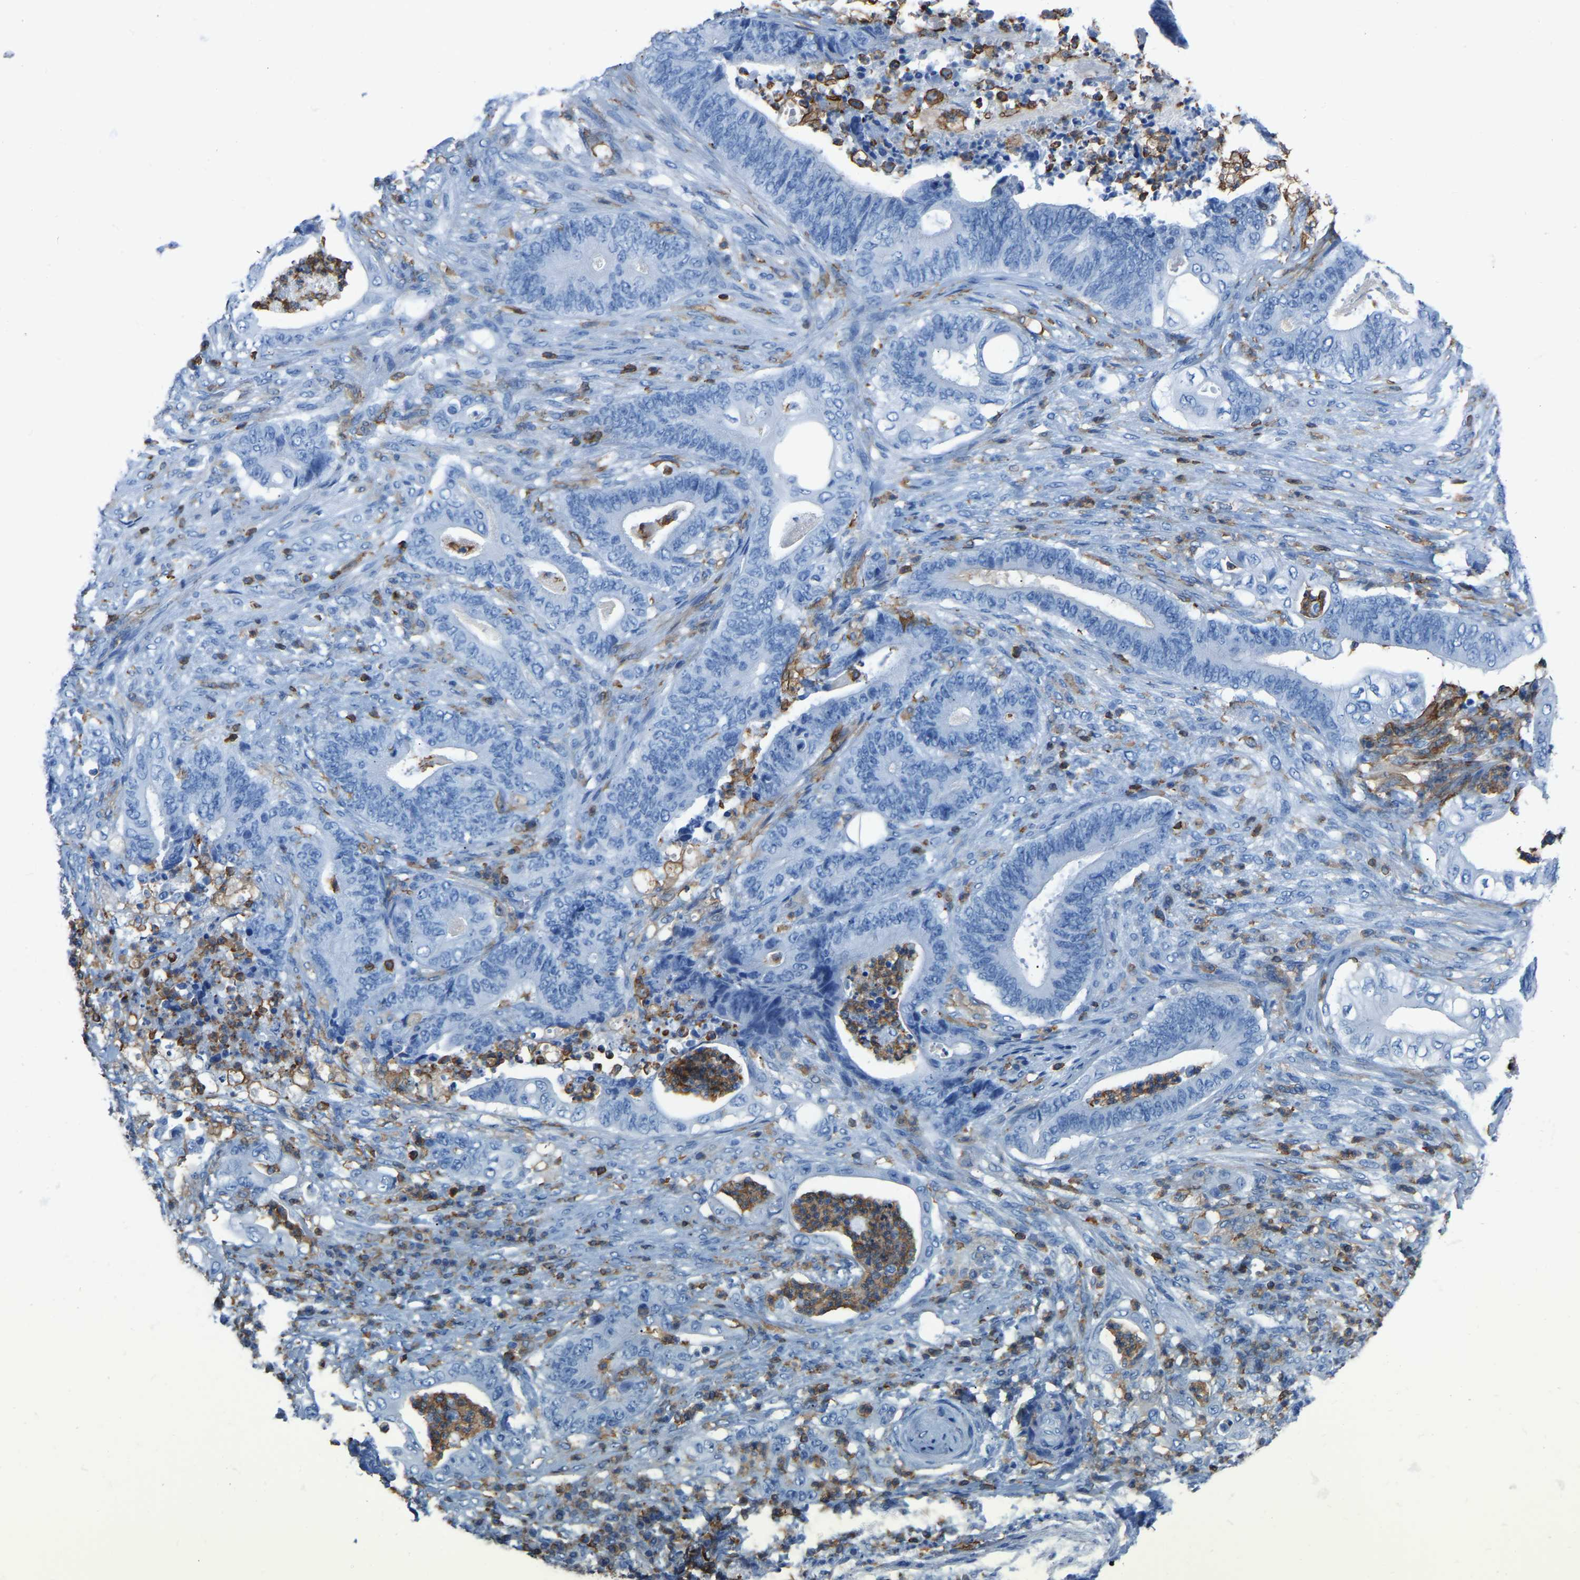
{"staining": {"intensity": "negative", "quantity": "none", "location": "none"}, "tissue": "stomach cancer", "cell_type": "Tumor cells", "image_type": "cancer", "snomed": [{"axis": "morphology", "description": "Adenocarcinoma, NOS"}, {"axis": "topography", "description": "Stomach"}], "caption": "The IHC photomicrograph has no significant staining in tumor cells of stomach adenocarcinoma tissue. (DAB (3,3'-diaminobenzidine) IHC with hematoxylin counter stain).", "gene": "LSP1", "patient": {"sex": "female", "age": 73}}